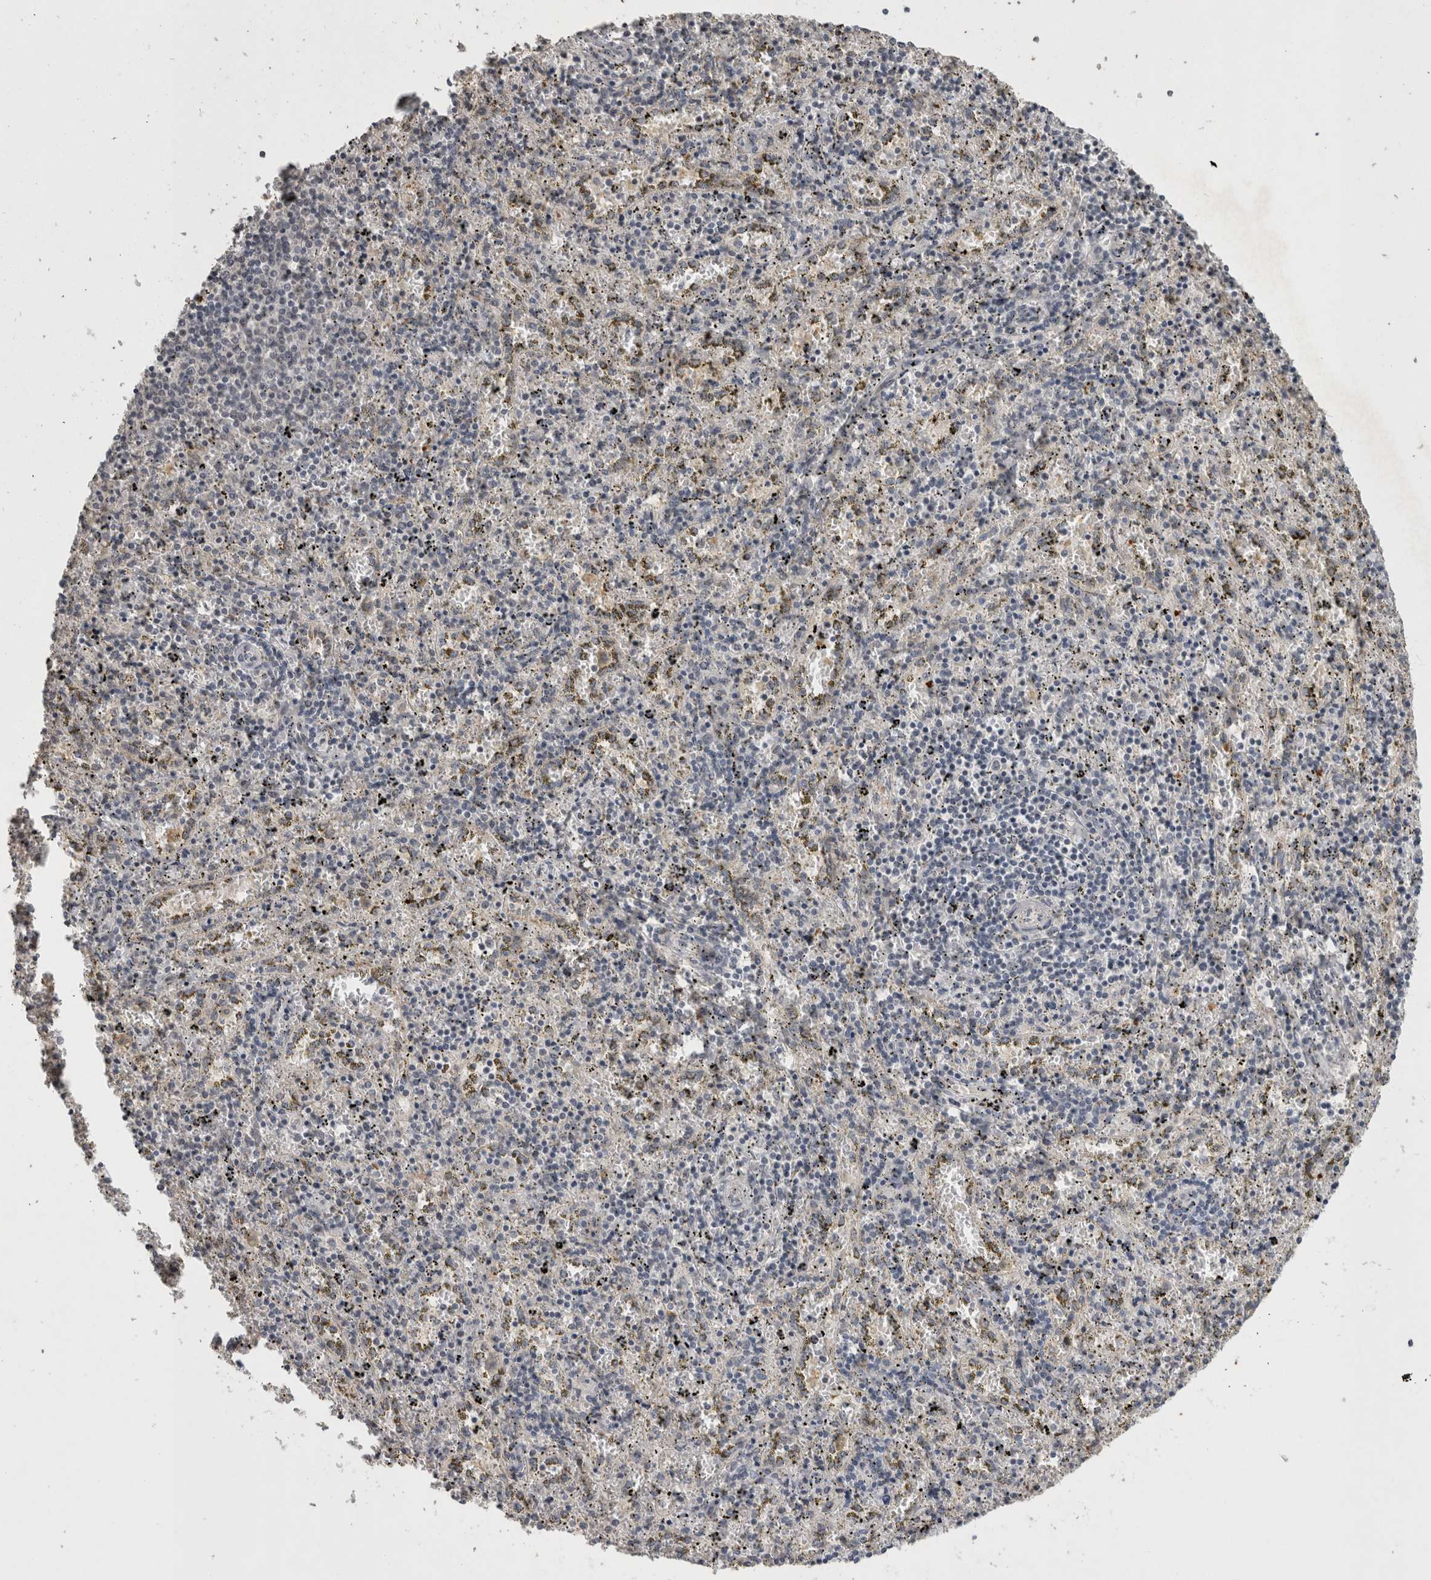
{"staining": {"intensity": "negative", "quantity": "none", "location": "none"}, "tissue": "spleen", "cell_type": "Cells in red pulp", "image_type": "normal", "snomed": [{"axis": "morphology", "description": "Normal tissue, NOS"}, {"axis": "topography", "description": "Spleen"}], "caption": "DAB immunohistochemical staining of benign spleen shows no significant staining in cells in red pulp.", "gene": "RHPN1", "patient": {"sex": "male", "age": 11}}